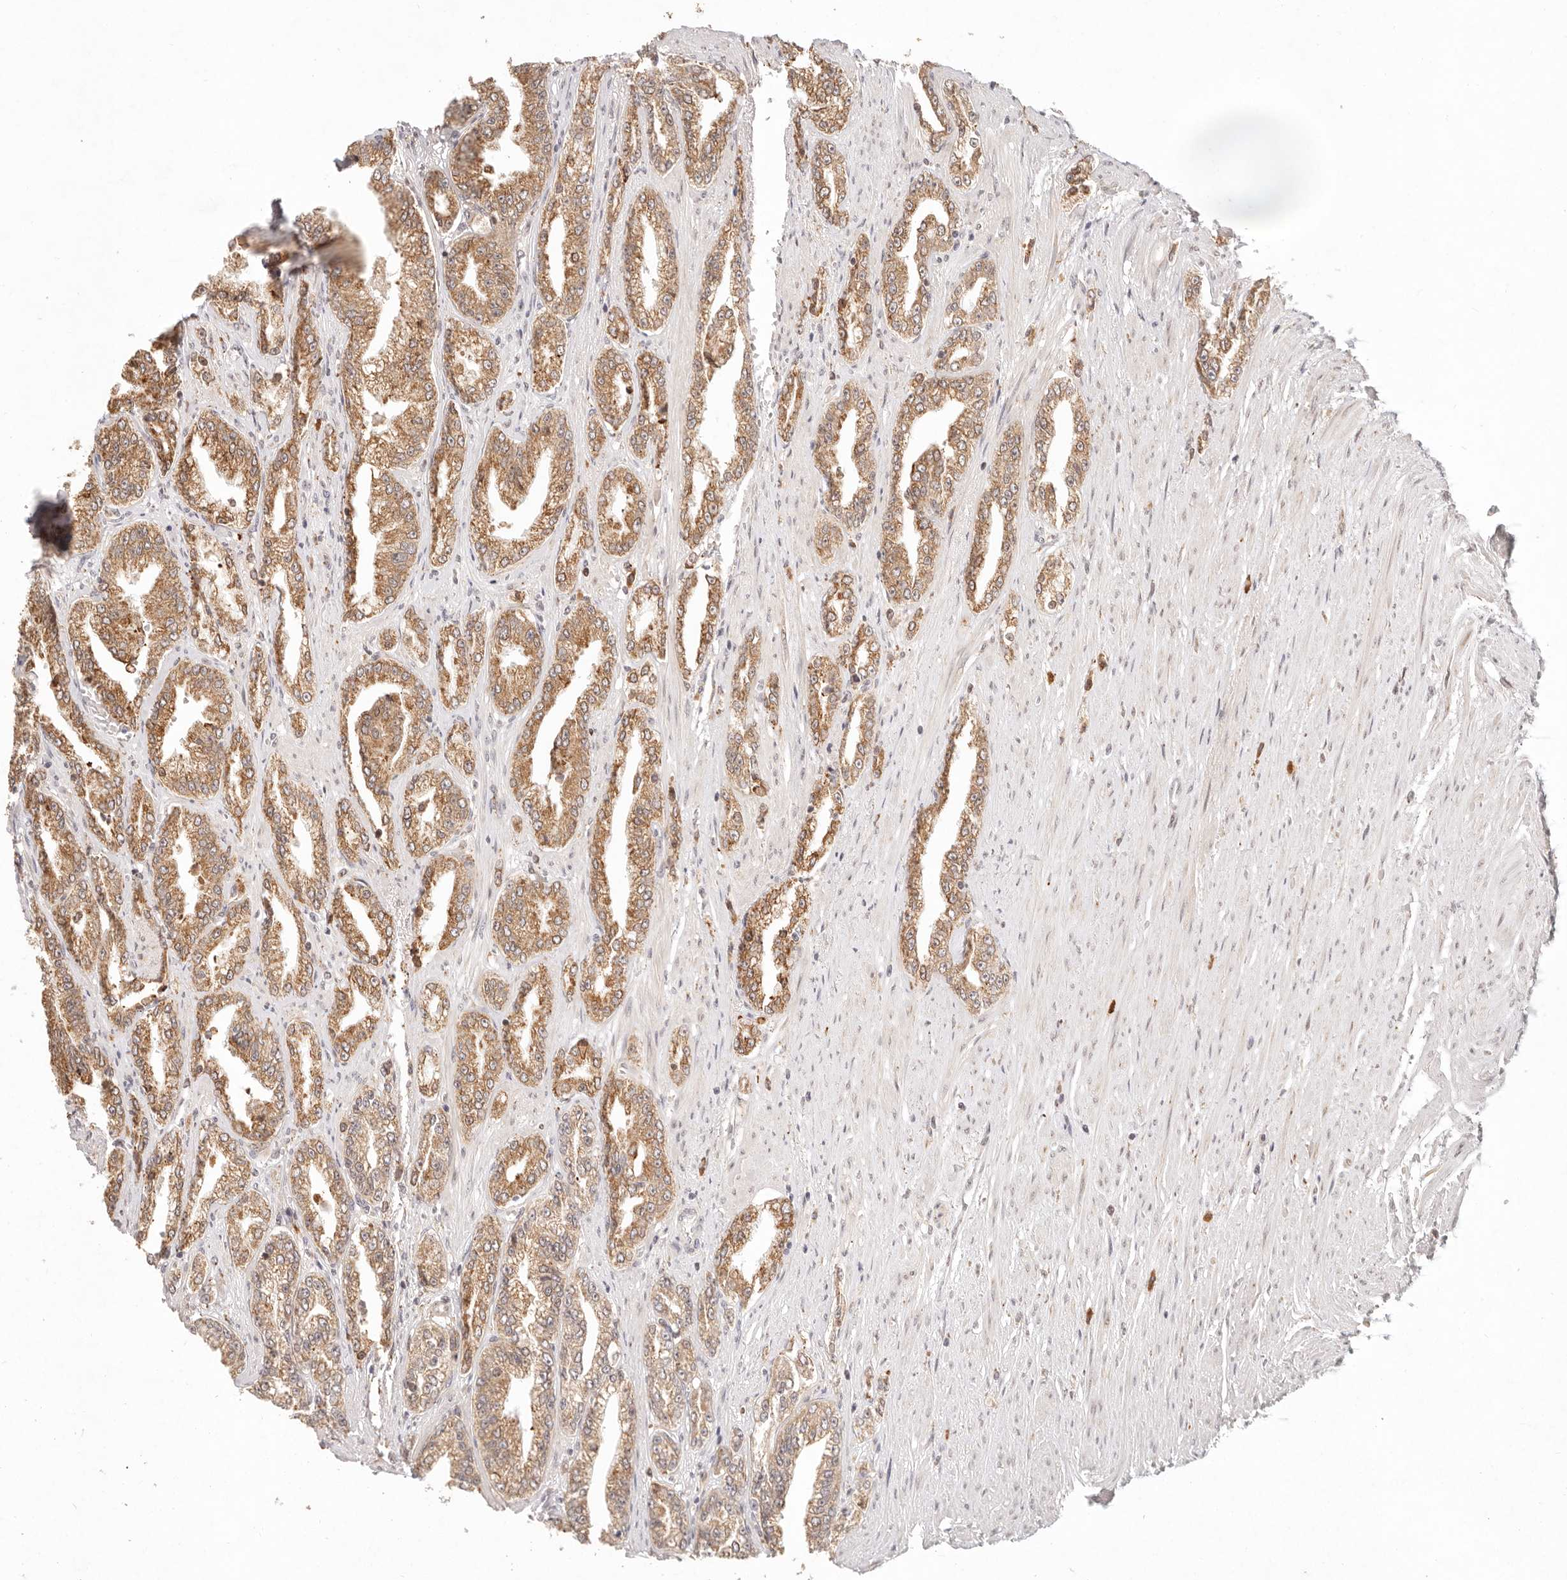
{"staining": {"intensity": "moderate", "quantity": ">75%", "location": "cytoplasmic/membranous"}, "tissue": "prostate cancer", "cell_type": "Tumor cells", "image_type": "cancer", "snomed": [{"axis": "morphology", "description": "Adenocarcinoma, High grade"}, {"axis": "topography", "description": "Prostate"}], "caption": "A high-resolution micrograph shows IHC staining of prostate adenocarcinoma (high-grade), which displays moderate cytoplasmic/membranous expression in approximately >75% of tumor cells. The protein of interest is shown in brown color, while the nuclei are stained blue.", "gene": "C1orf127", "patient": {"sex": "male", "age": 71}}